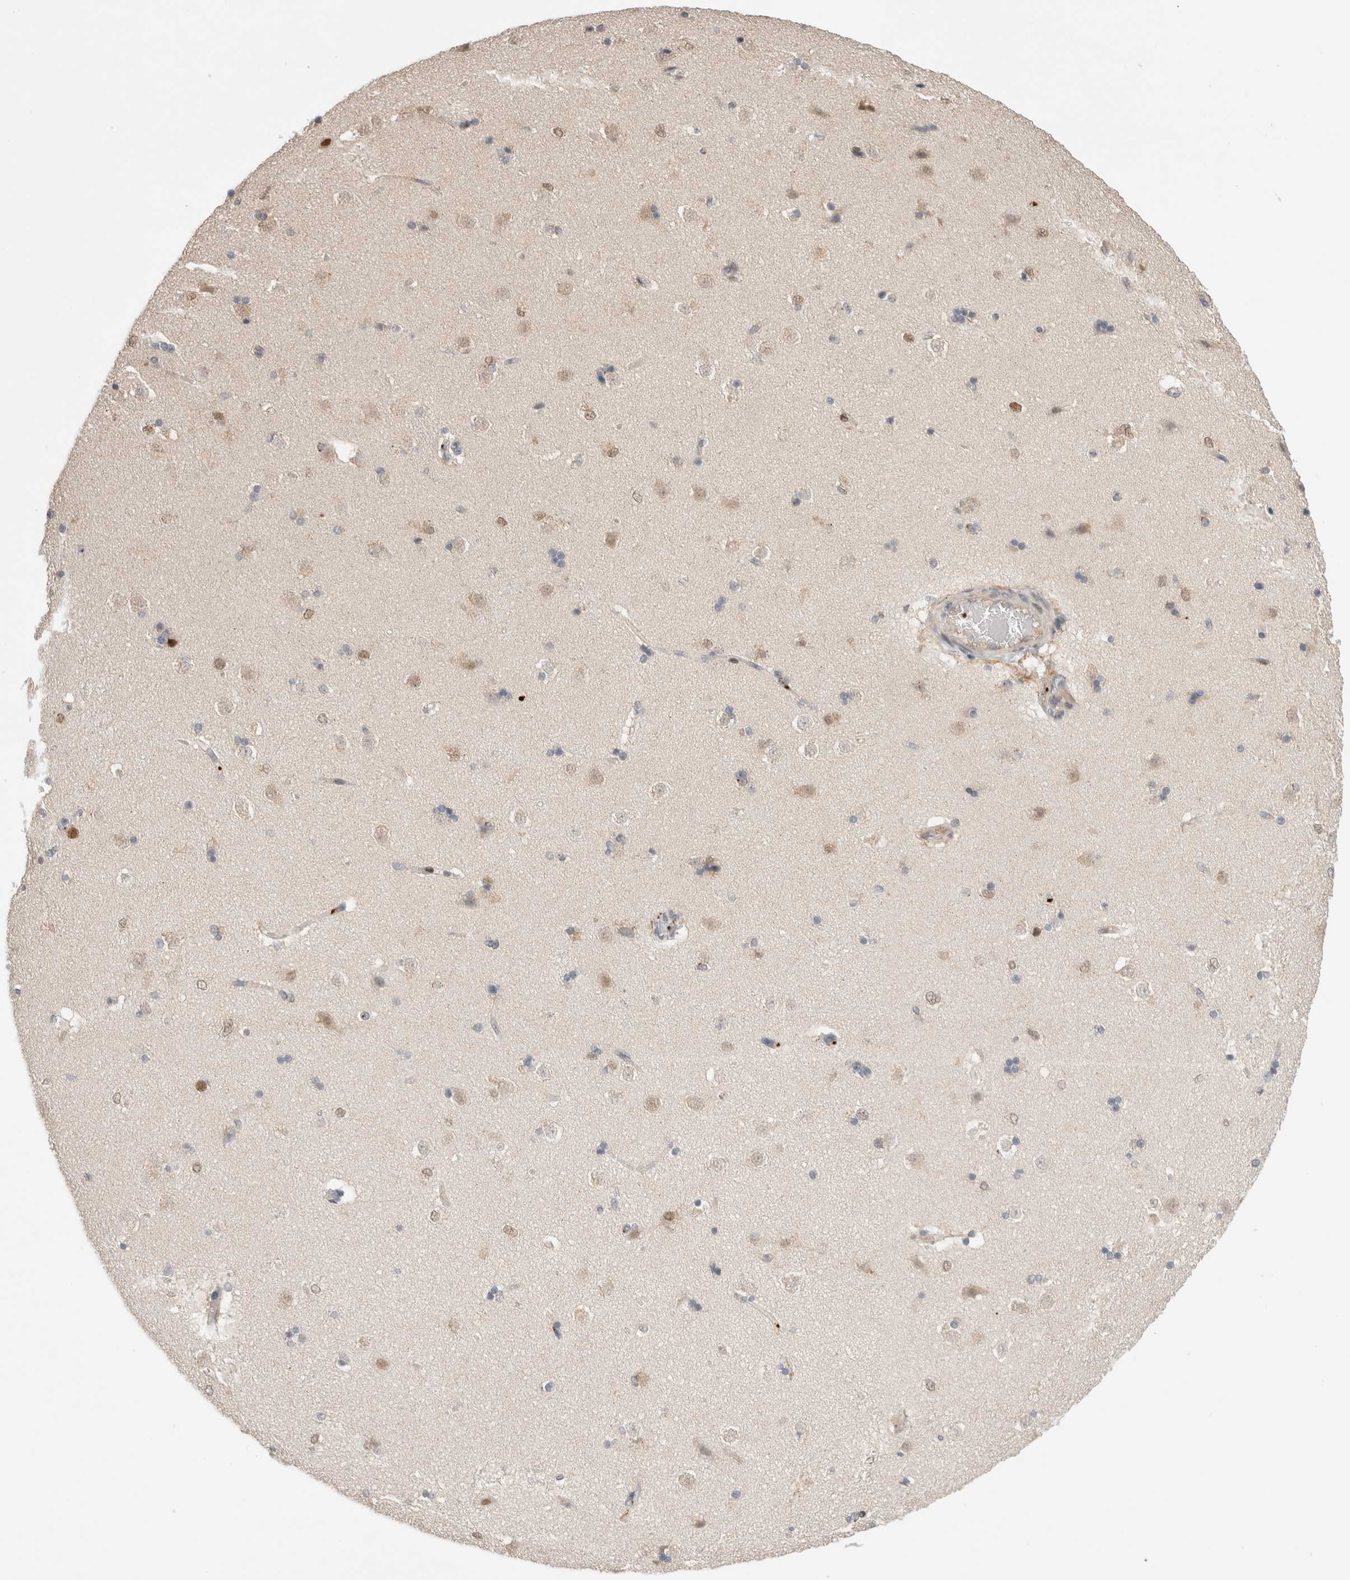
{"staining": {"intensity": "strong", "quantity": "<25%", "location": "nuclear"}, "tissue": "caudate", "cell_type": "Glial cells", "image_type": "normal", "snomed": [{"axis": "morphology", "description": "Normal tissue, NOS"}, {"axis": "topography", "description": "Lateral ventricle wall"}], "caption": "Immunohistochemical staining of normal human caudate demonstrates medium levels of strong nuclear positivity in about <25% of glial cells. Nuclei are stained in blue.", "gene": "VPS28", "patient": {"sex": "female", "age": 19}}